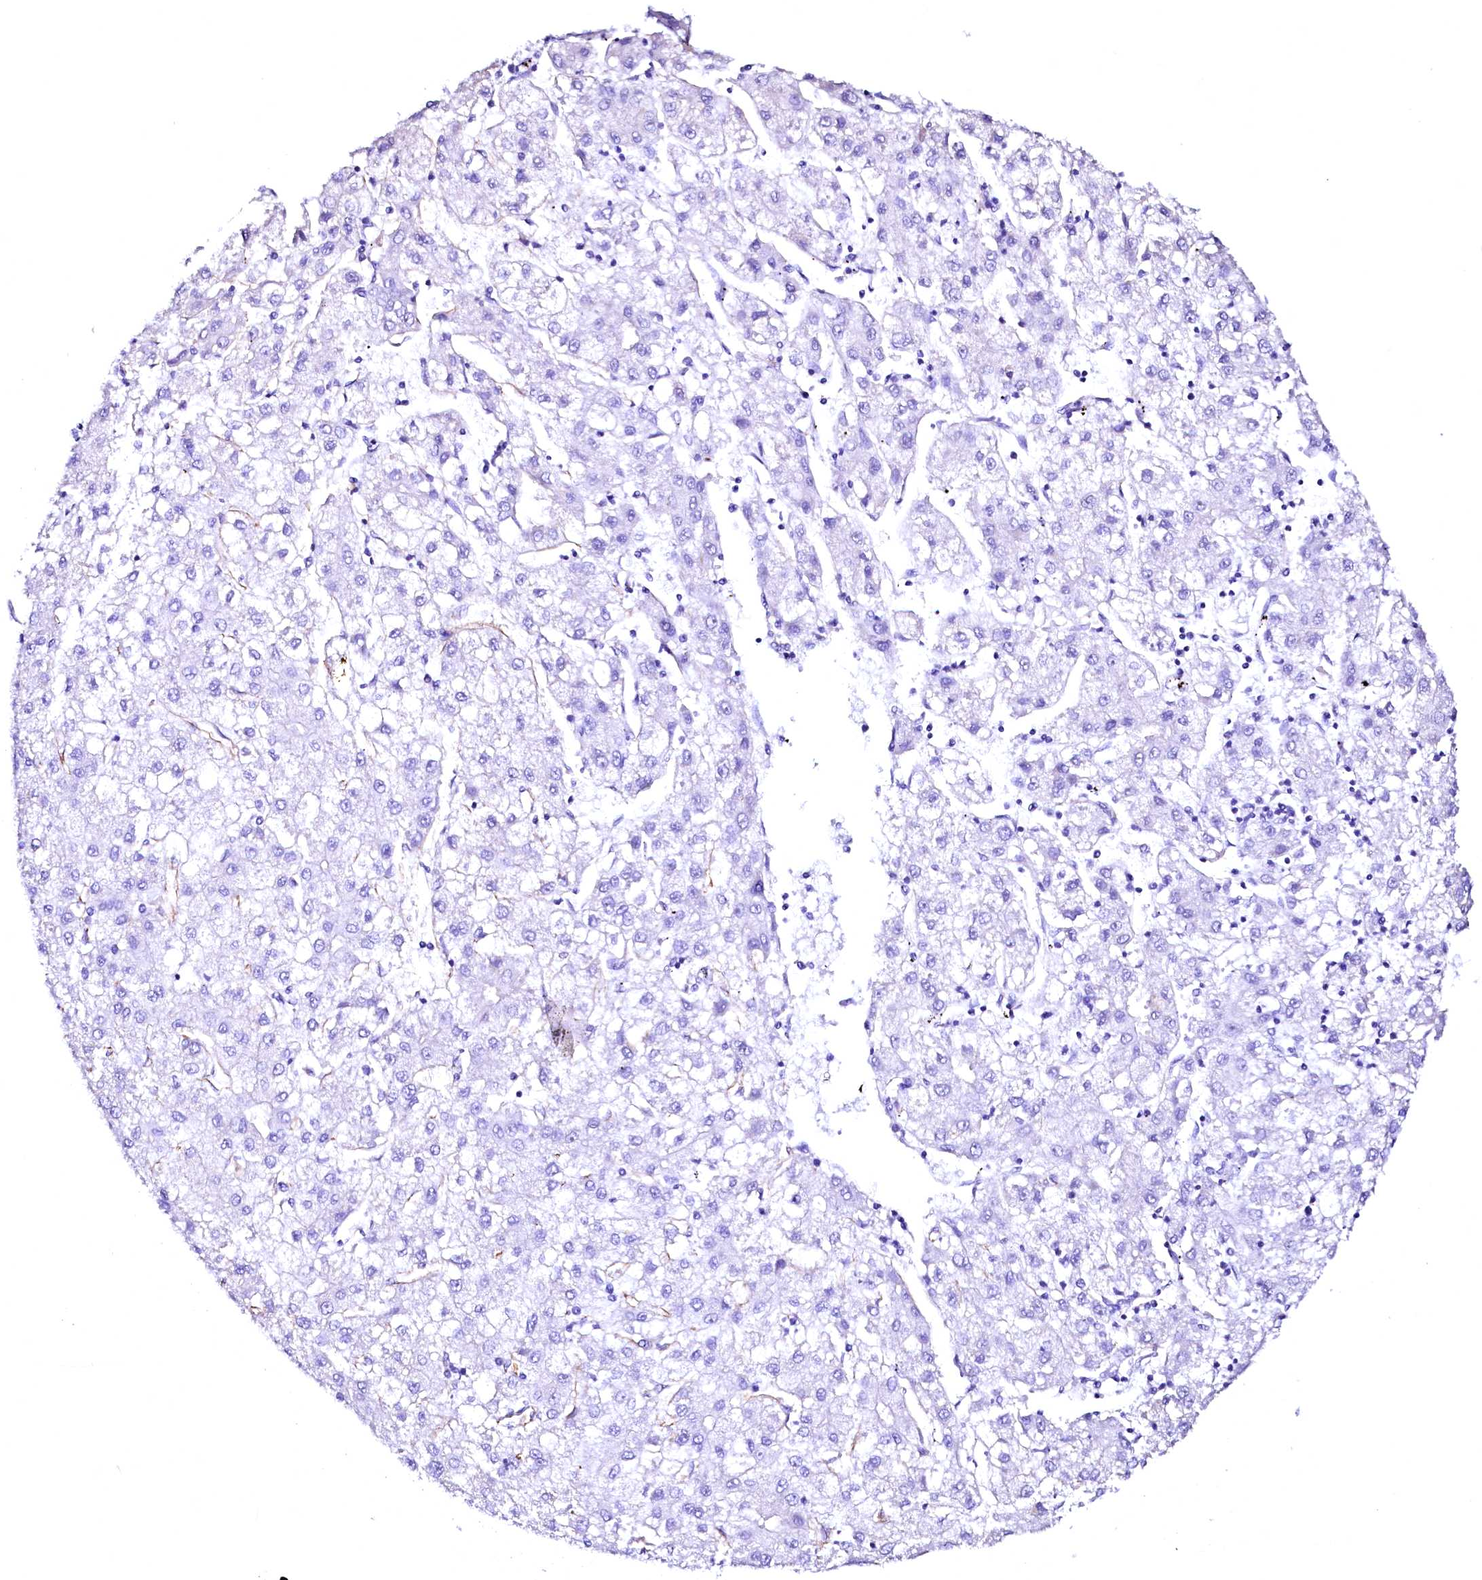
{"staining": {"intensity": "negative", "quantity": "none", "location": "none"}, "tissue": "liver cancer", "cell_type": "Tumor cells", "image_type": "cancer", "snomed": [{"axis": "morphology", "description": "Carcinoma, Hepatocellular, NOS"}, {"axis": "topography", "description": "Liver"}], "caption": "An immunohistochemistry (IHC) micrograph of liver cancer (hepatocellular carcinoma) is shown. There is no staining in tumor cells of liver cancer (hepatocellular carcinoma).", "gene": "SFR1", "patient": {"sex": "male", "age": 72}}